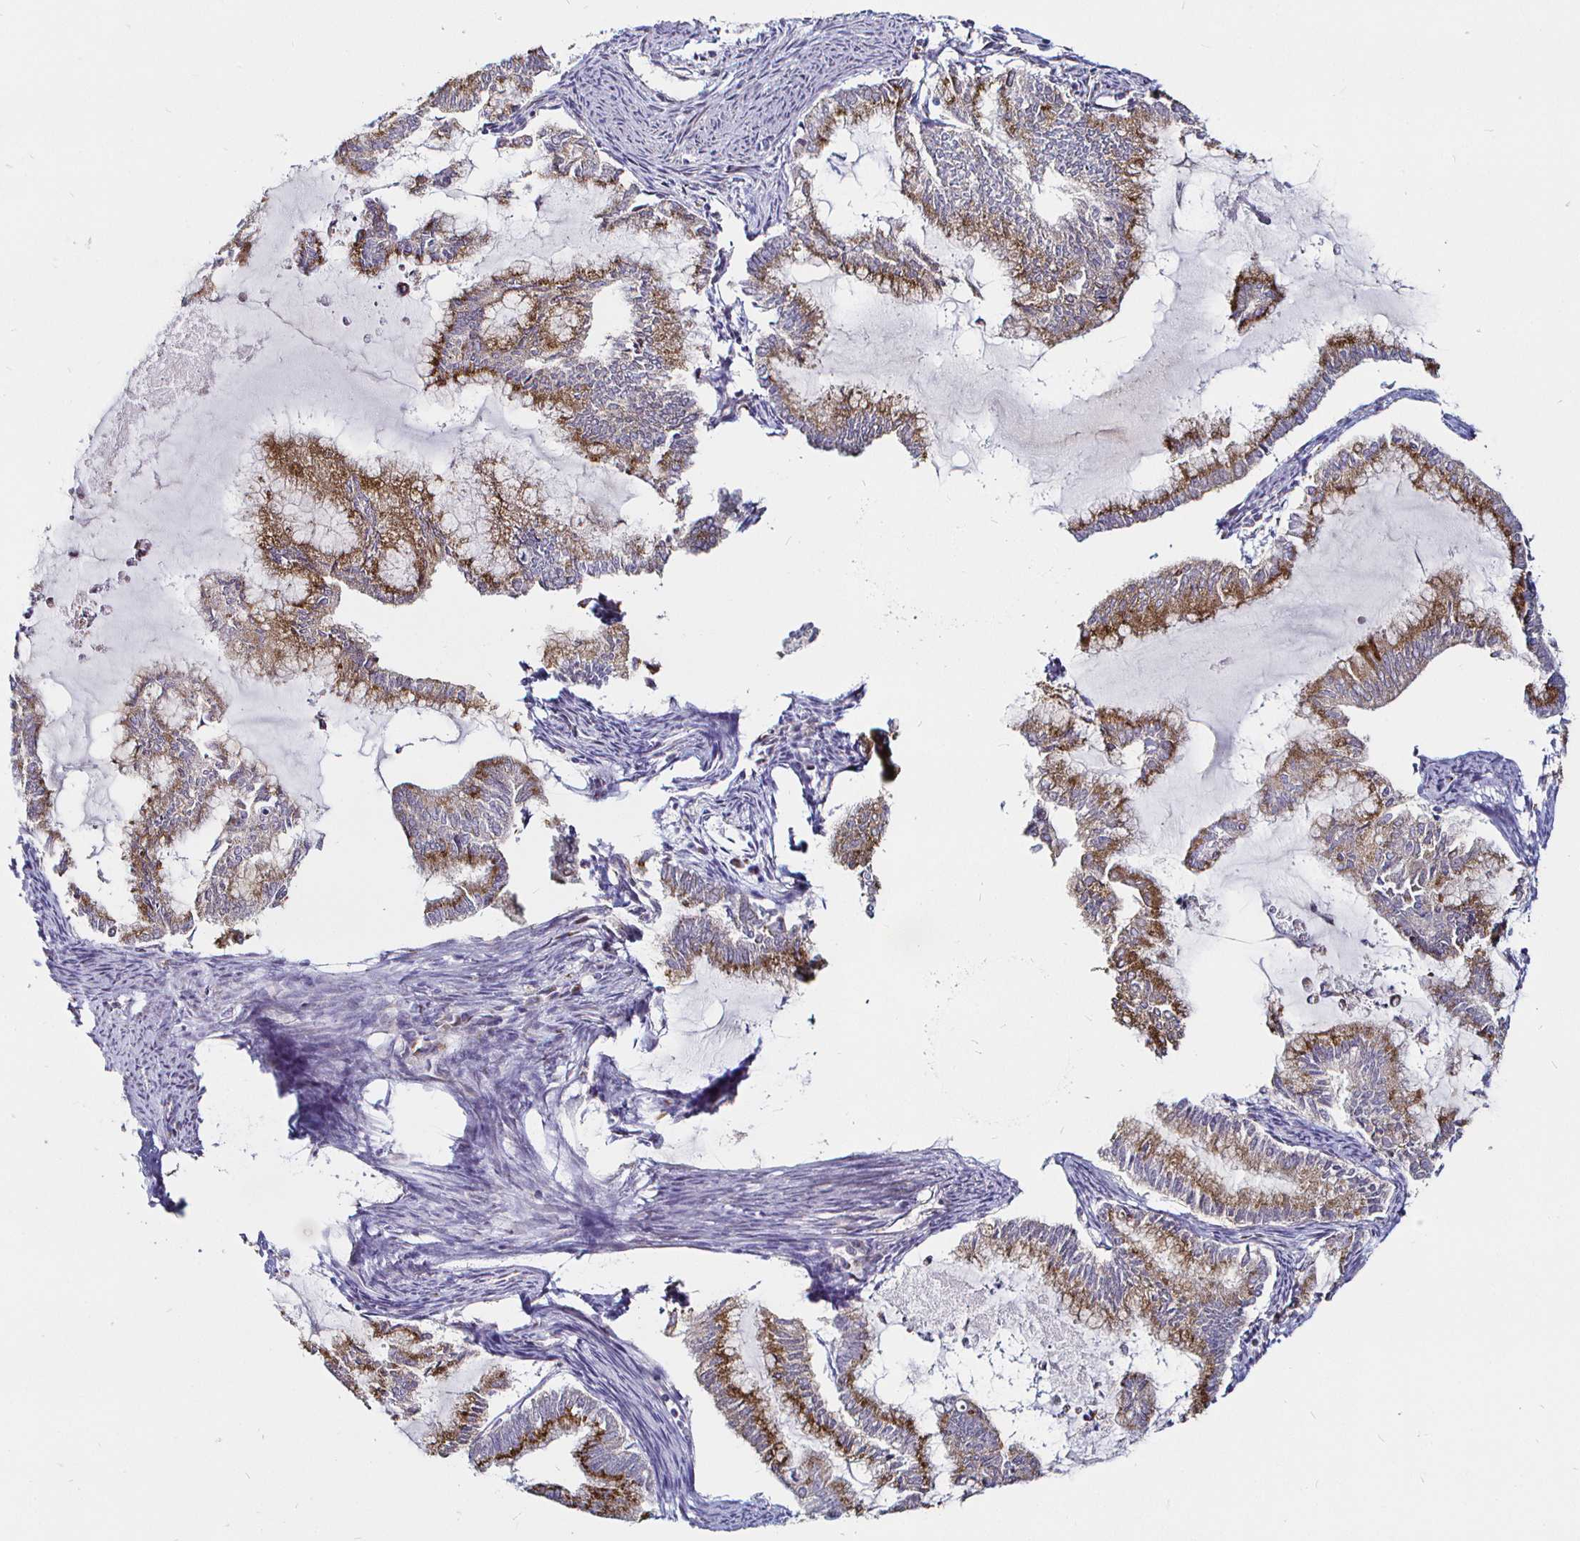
{"staining": {"intensity": "moderate", "quantity": "25%-75%", "location": "cytoplasmic/membranous"}, "tissue": "endometrial cancer", "cell_type": "Tumor cells", "image_type": "cancer", "snomed": [{"axis": "morphology", "description": "Adenocarcinoma, NOS"}, {"axis": "topography", "description": "Endometrium"}], "caption": "Human endometrial adenocarcinoma stained with a brown dye shows moderate cytoplasmic/membranous positive expression in approximately 25%-75% of tumor cells.", "gene": "ATG3", "patient": {"sex": "female", "age": 79}}